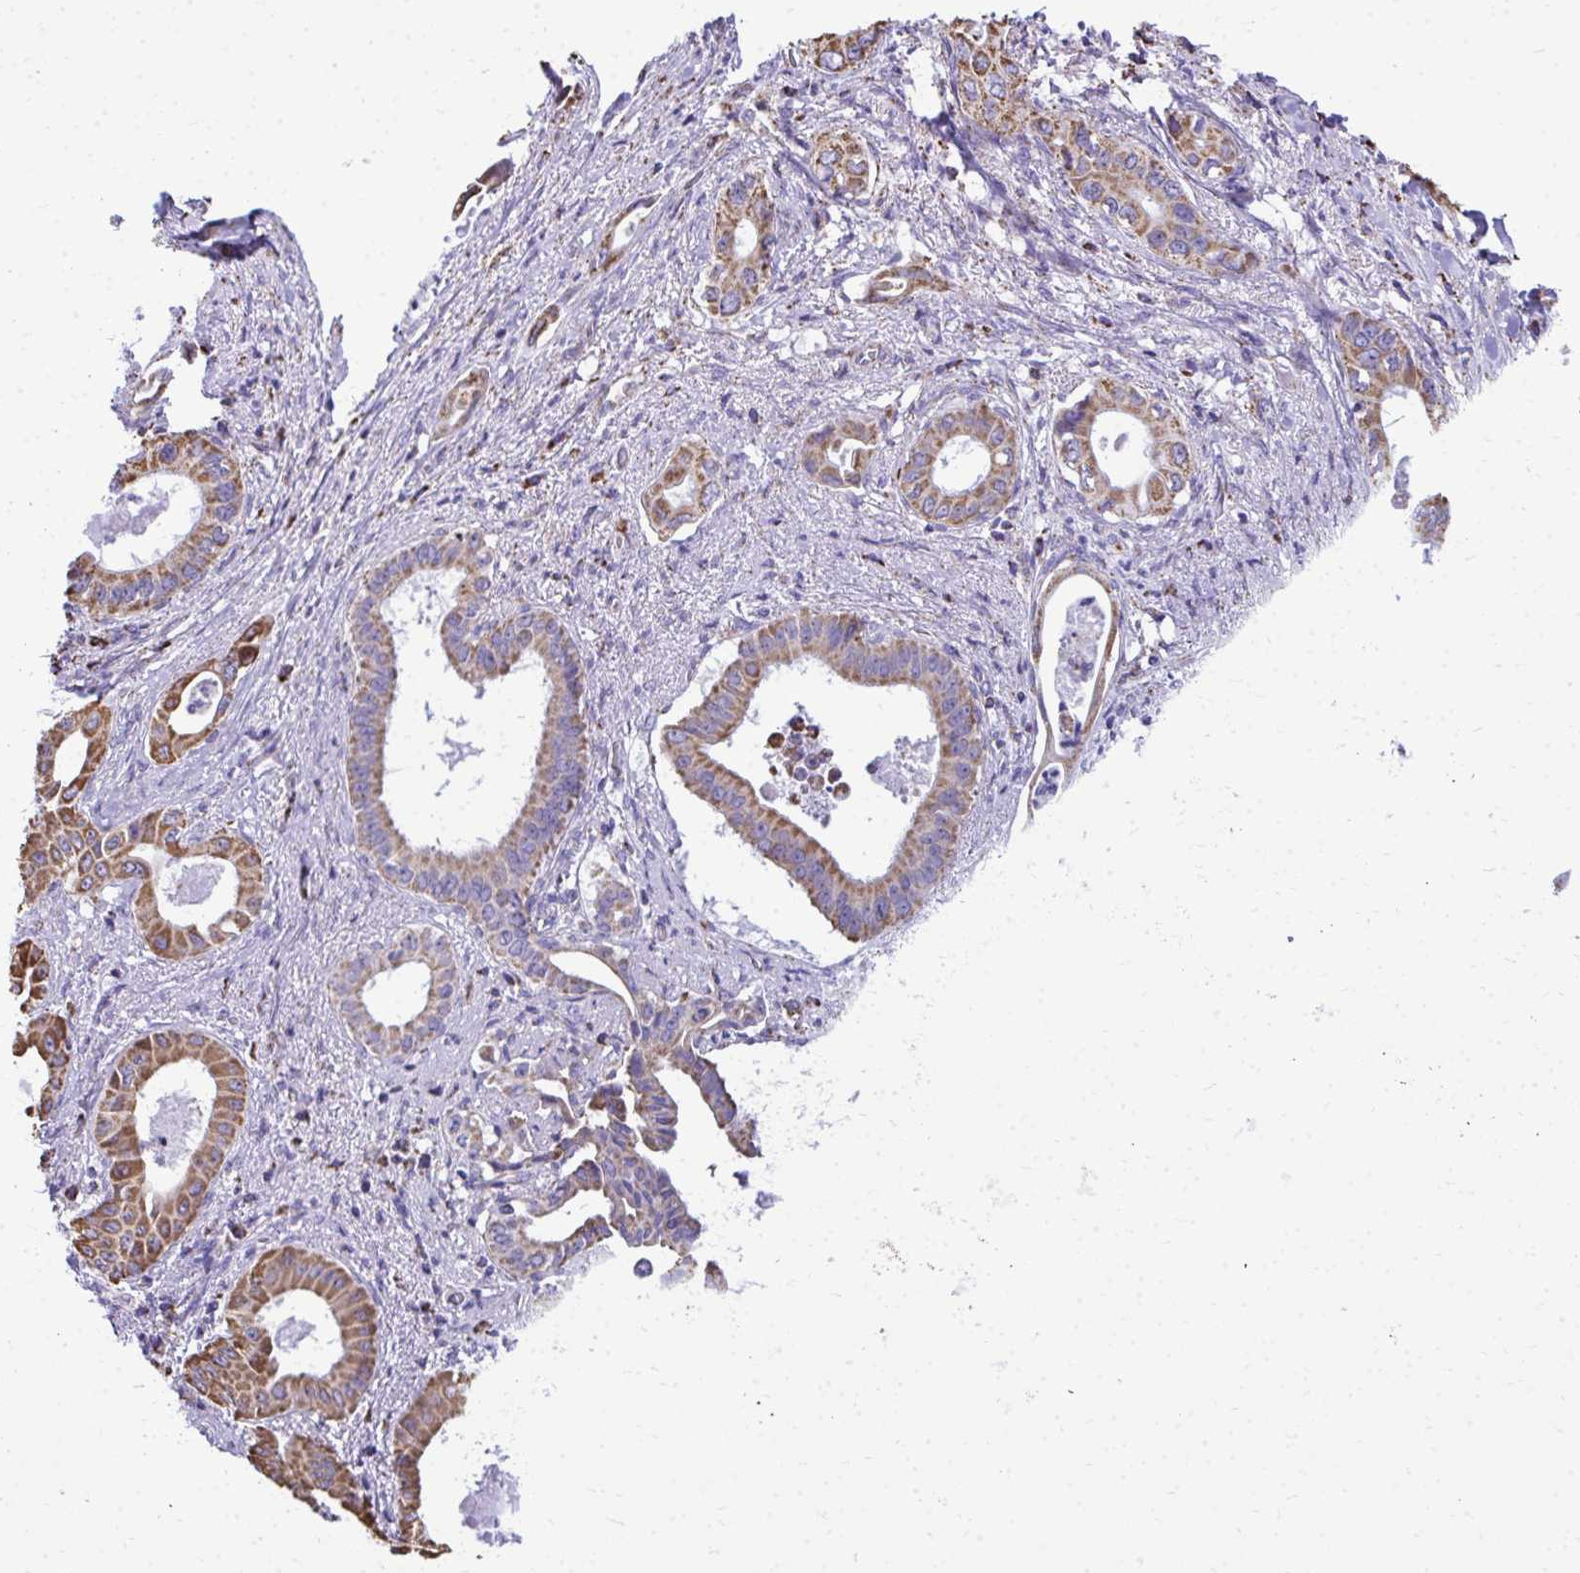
{"staining": {"intensity": "moderate", "quantity": ">75%", "location": "cytoplasmic/membranous"}, "tissue": "pancreatic cancer", "cell_type": "Tumor cells", "image_type": "cancer", "snomed": [{"axis": "morphology", "description": "Adenocarcinoma, NOS"}, {"axis": "topography", "description": "Pancreas"}], "caption": "Protein analysis of adenocarcinoma (pancreatic) tissue reveals moderate cytoplasmic/membranous positivity in about >75% of tumor cells.", "gene": "MPZL2", "patient": {"sex": "female", "age": 77}}